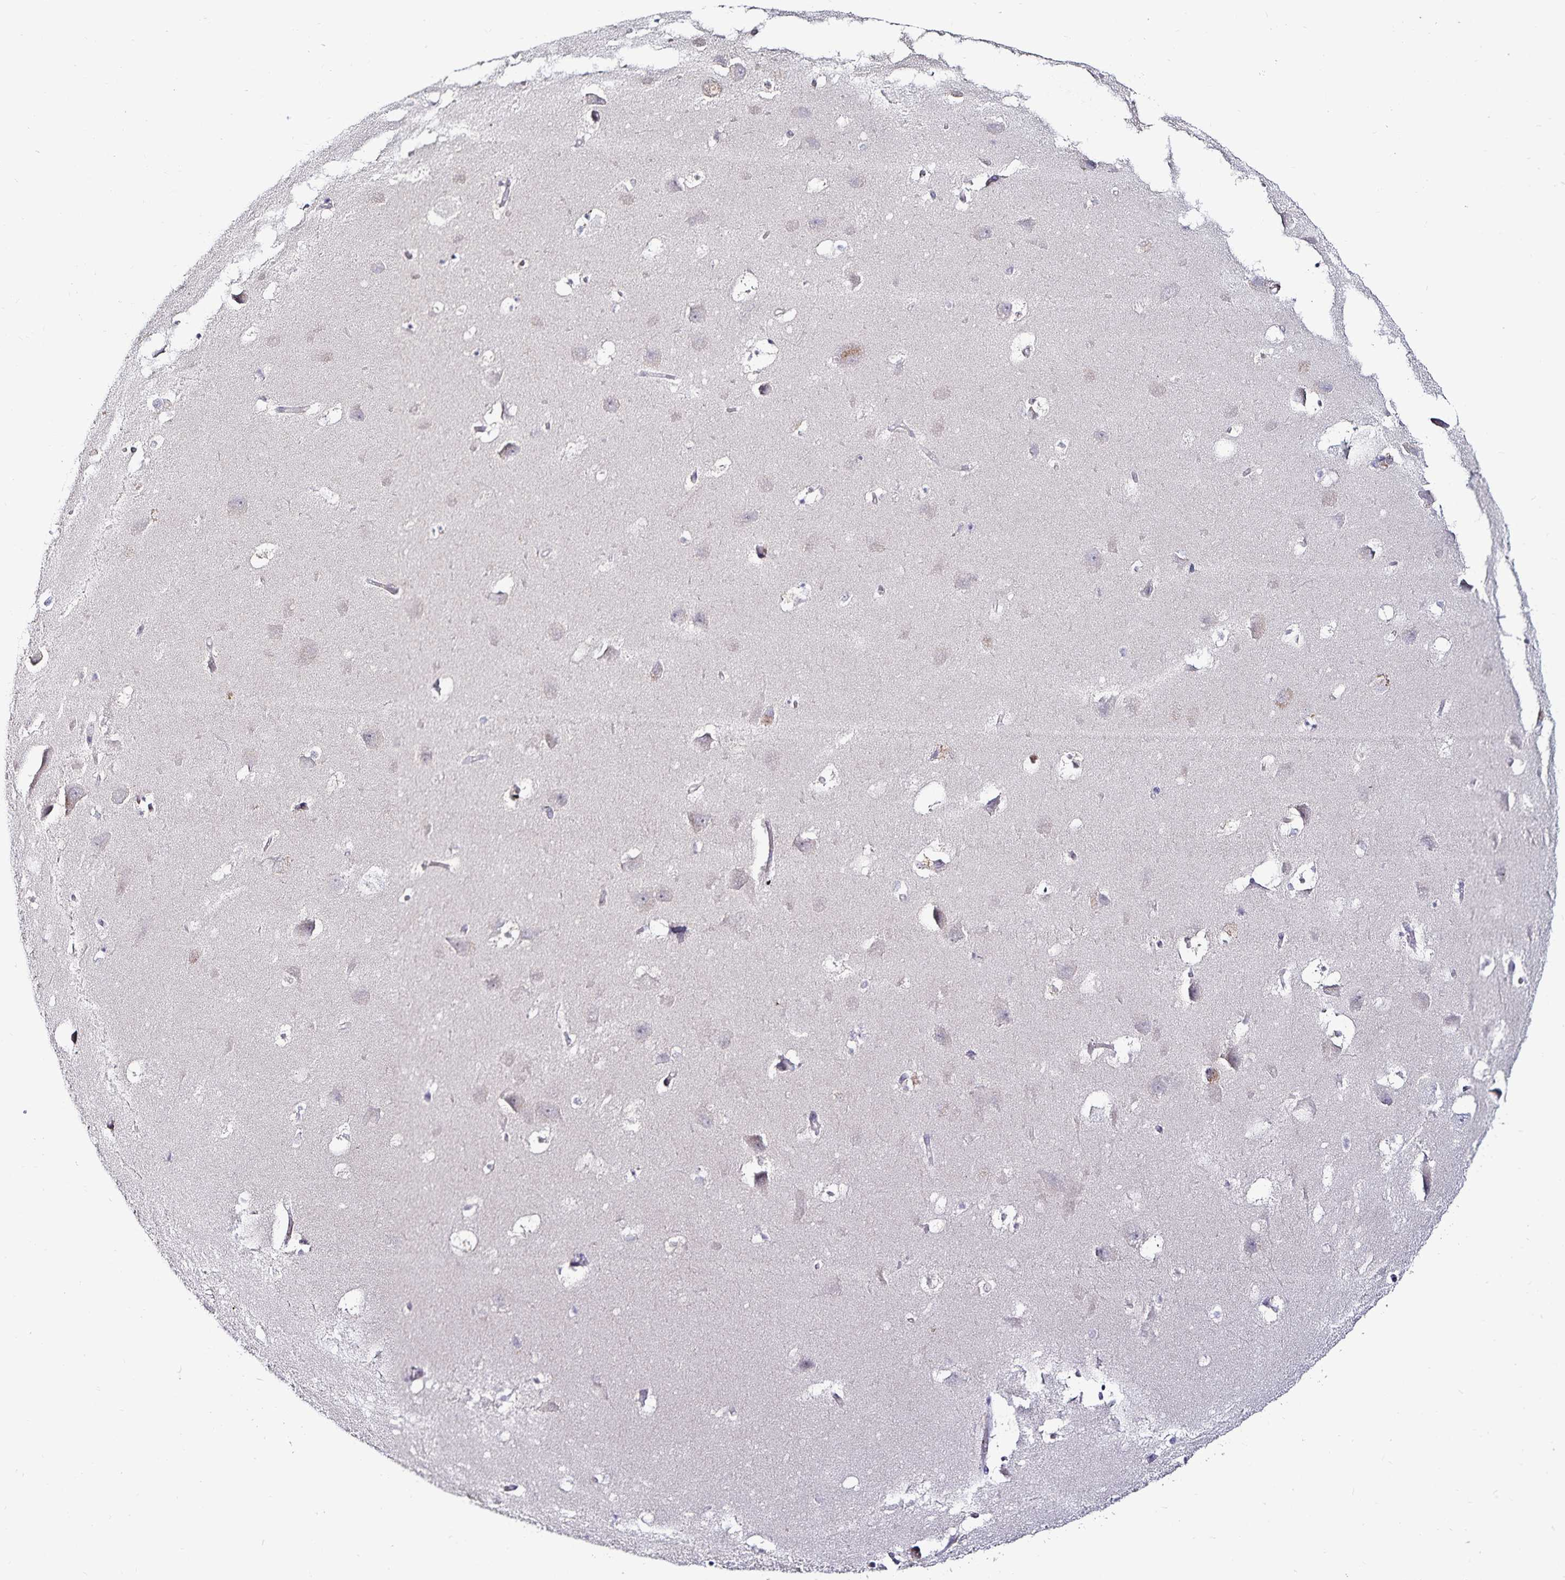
{"staining": {"intensity": "negative", "quantity": "none", "location": "none"}, "tissue": "hippocampus", "cell_type": "Glial cells", "image_type": "normal", "snomed": [{"axis": "morphology", "description": "Normal tissue, NOS"}, {"axis": "topography", "description": "Hippocampus"}], "caption": "Immunohistochemistry (IHC) image of benign hippocampus: hippocampus stained with DAB displays no significant protein positivity in glial cells.", "gene": "ACSL5", "patient": {"sex": "male", "age": 58}}